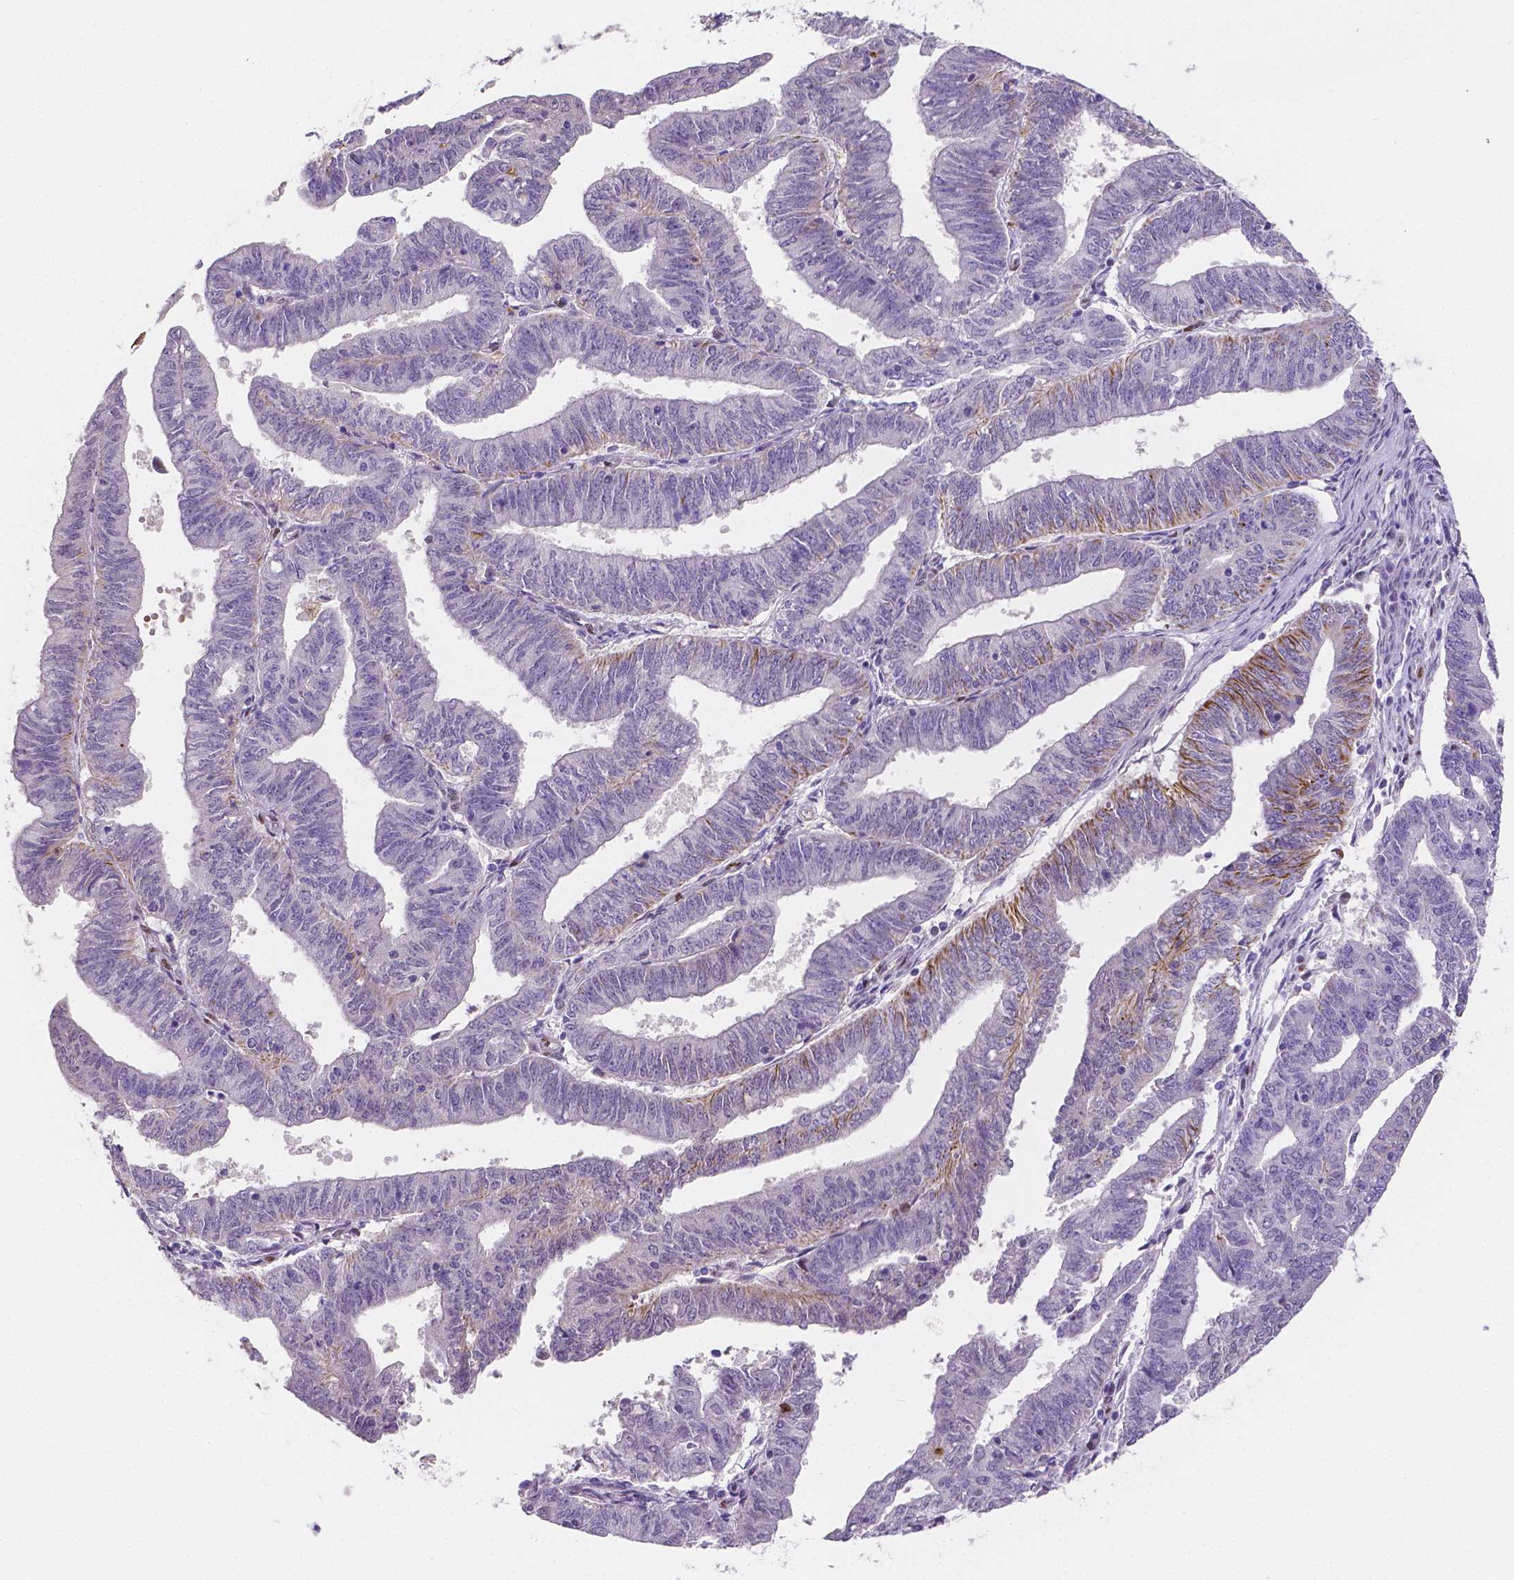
{"staining": {"intensity": "moderate", "quantity": "<25%", "location": "cytoplasmic/membranous"}, "tissue": "endometrial cancer", "cell_type": "Tumor cells", "image_type": "cancer", "snomed": [{"axis": "morphology", "description": "Adenocarcinoma, NOS"}, {"axis": "topography", "description": "Endometrium"}], "caption": "Moderate cytoplasmic/membranous expression is identified in approximately <25% of tumor cells in adenocarcinoma (endometrial).", "gene": "MEF2C", "patient": {"sex": "female", "age": 82}}